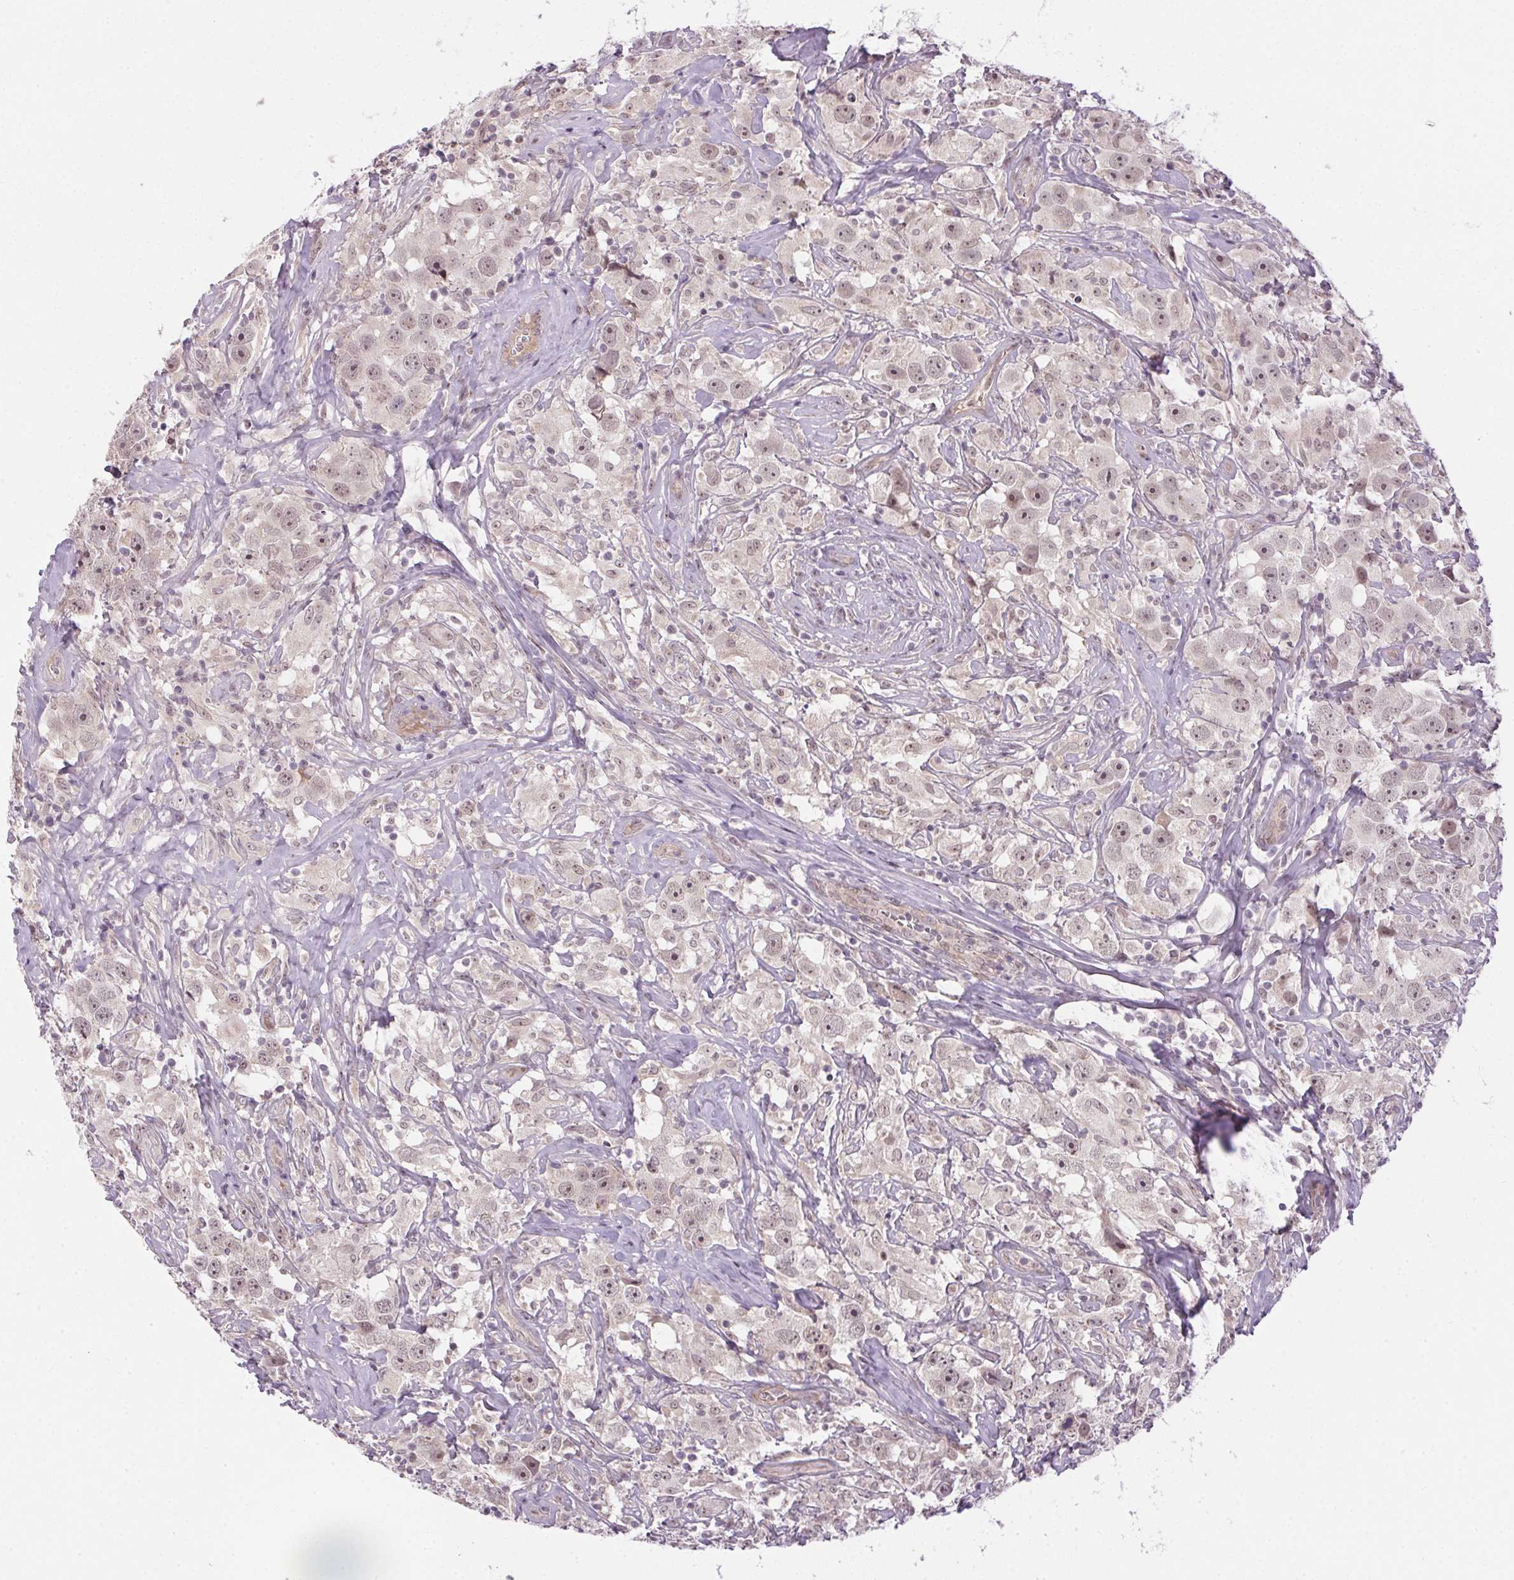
{"staining": {"intensity": "weak", "quantity": ">75%", "location": "nuclear"}, "tissue": "testis cancer", "cell_type": "Tumor cells", "image_type": "cancer", "snomed": [{"axis": "morphology", "description": "Seminoma, NOS"}, {"axis": "topography", "description": "Testis"}], "caption": "Protein expression analysis of testis cancer (seminoma) demonstrates weak nuclear positivity in approximately >75% of tumor cells.", "gene": "CFAP92", "patient": {"sex": "male", "age": 49}}